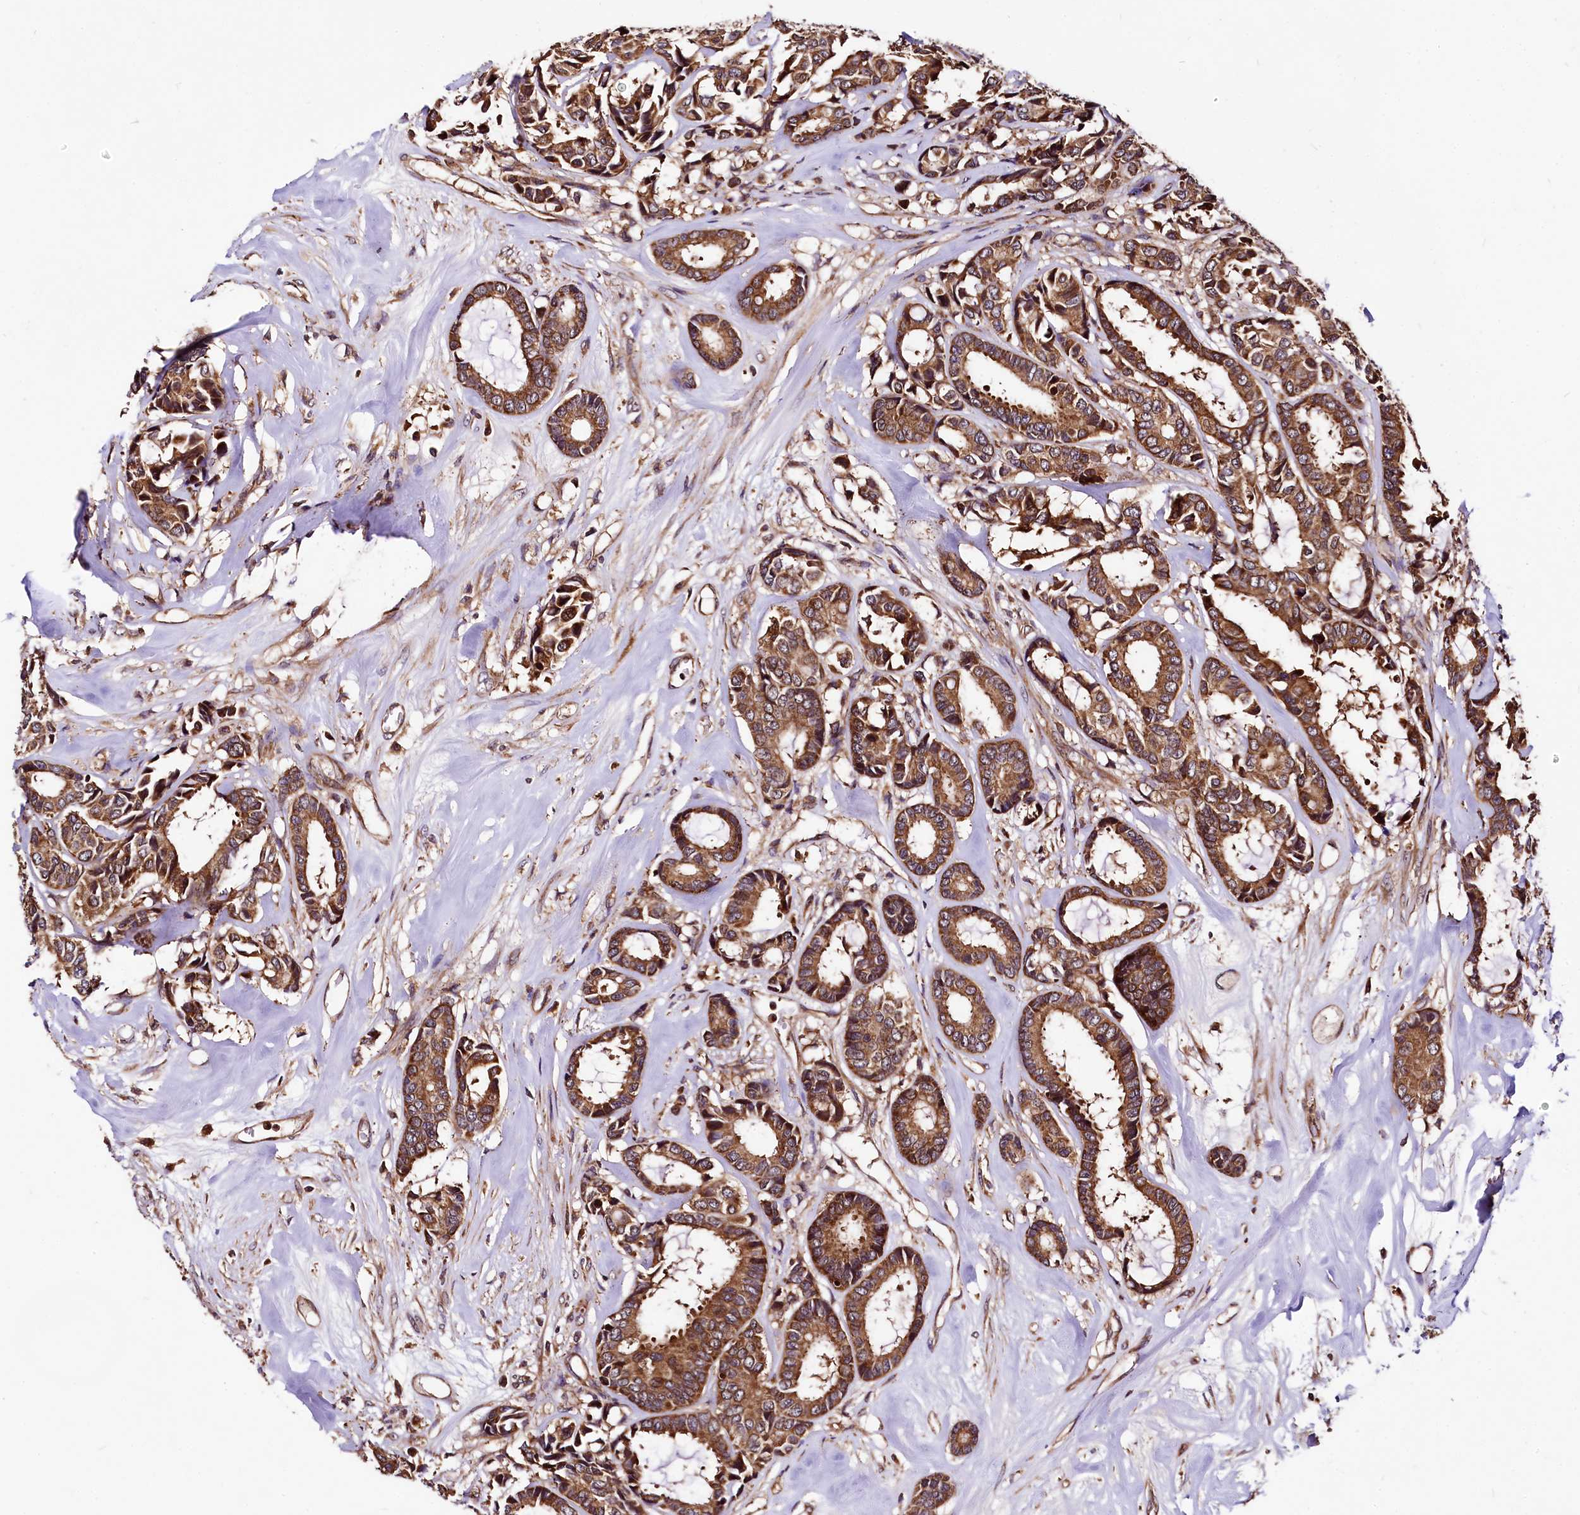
{"staining": {"intensity": "moderate", "quantity": ">75%", "location": "cytoplasmic/membranous"}, "tissue": "breast cancer", "cell_type": "Tumor cells", "image_type": "cancer", "snomed": [{"axis": "morphology", "description": "Duct carcinoma"}, {"axis": "topography", "description": "Breast"}], "caption": "Infiltrating ductal carcinoma (breast) stained with DAB (3,3'-diaminobenzidine) immunohistochemistry (IHC) shows medium levels of moderate cytoplasmic/membranous positivity in approximately >75% of tumor cells.", "gene": "LRSAM1", "patient": {"sex": "female", "age": 87}}